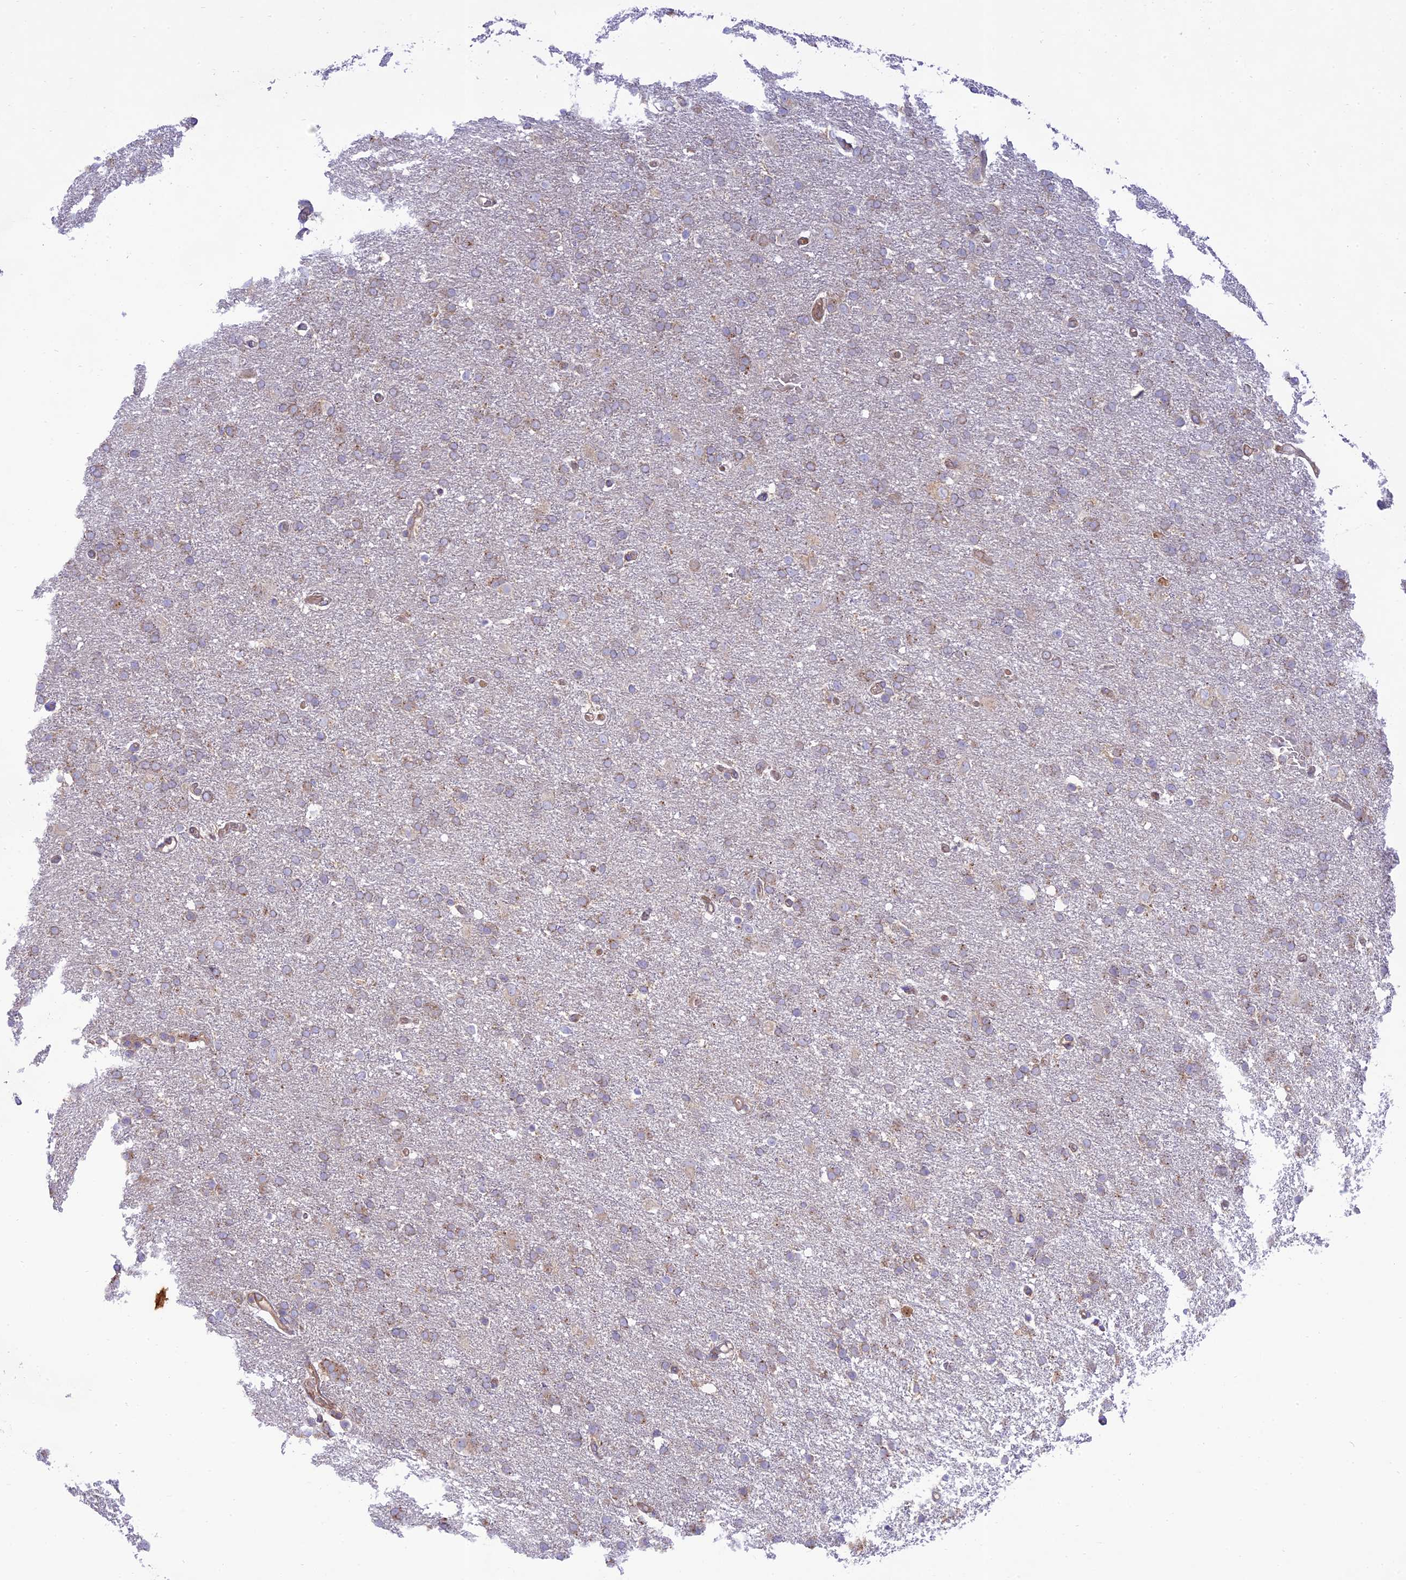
{"staining": {"intensity": "weak", "quantity": "25%-75%", "location": "cytoplasmic/membranous"}, "tissue": "glioma", "cell_type": "Tumor cells", "image_type": "cancer", "snomed": [{"axis": "morphology", "description": "Glioma, malignant, High grade"}, {"axis": "topography", "description": "Brain"}], "caption": "Protein staining reveals weak cytoplasmic/membranous expression in about 25%-75% of tumor cells in glioma.", "gene": "PIMREG", "patient": {"sex": "male", "age": 72}}